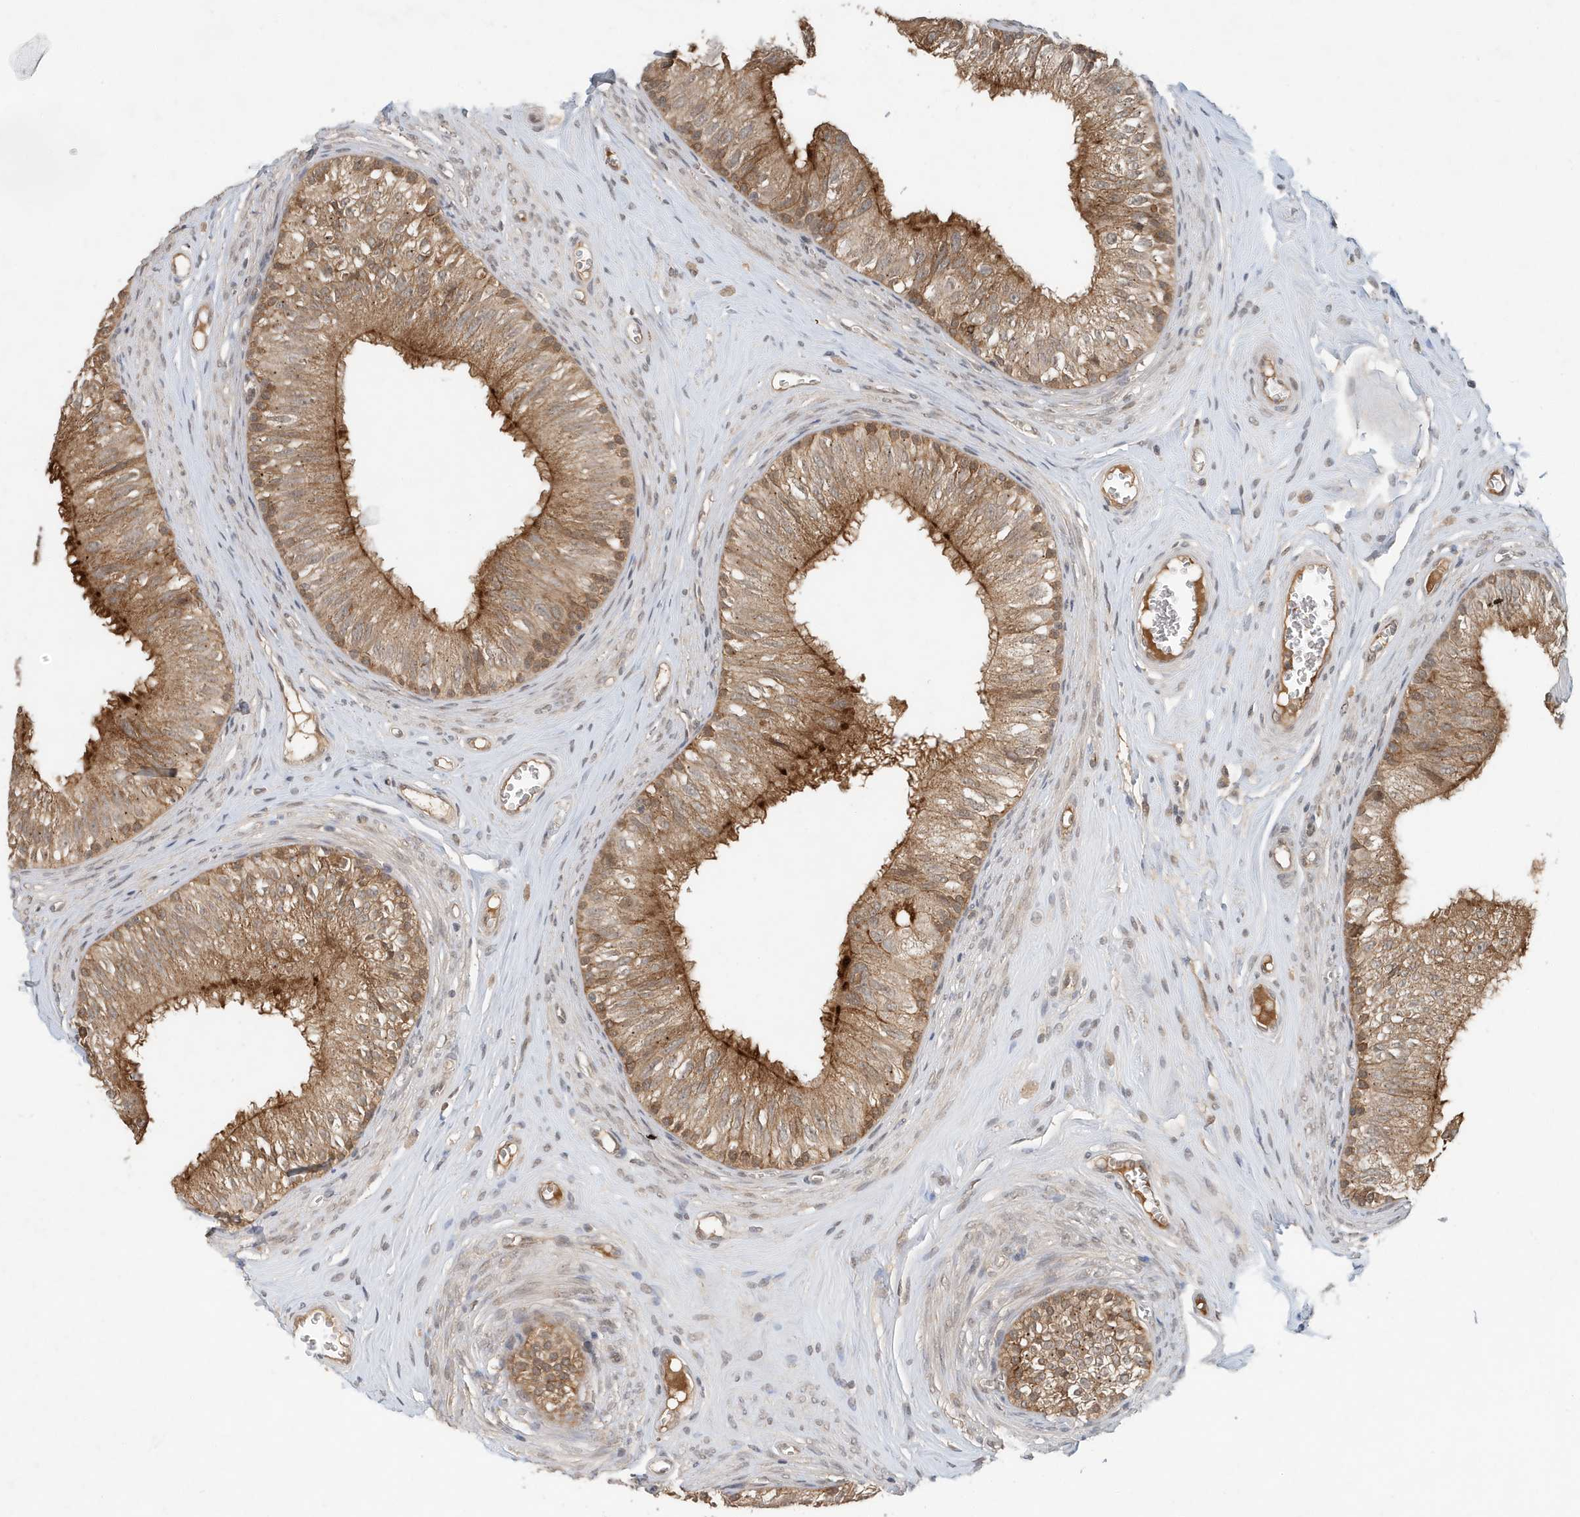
{"staining": {"intensity": "strong", "quantity": "25%-75%", "location": "cytoplasmic/membranous"}, "tissue": "epididymis", "cell_type": "Glandular cells", "image_type": "normal", "snomed": [{"axis": "morphology", "description": "Normal tissue, NOS"}, {"axis": "topography", "description": "Epididymis"}], "caption": "A high amount of strong cytoplasmic/membranous expression is appreciated in approximately 25%-75% of glandular cells in normal epididymis. (Brightfield microscopy of DAB IHC at high magnification).", "gene": "ABCB9", "patient": {"sex": "male", "age": 46}}